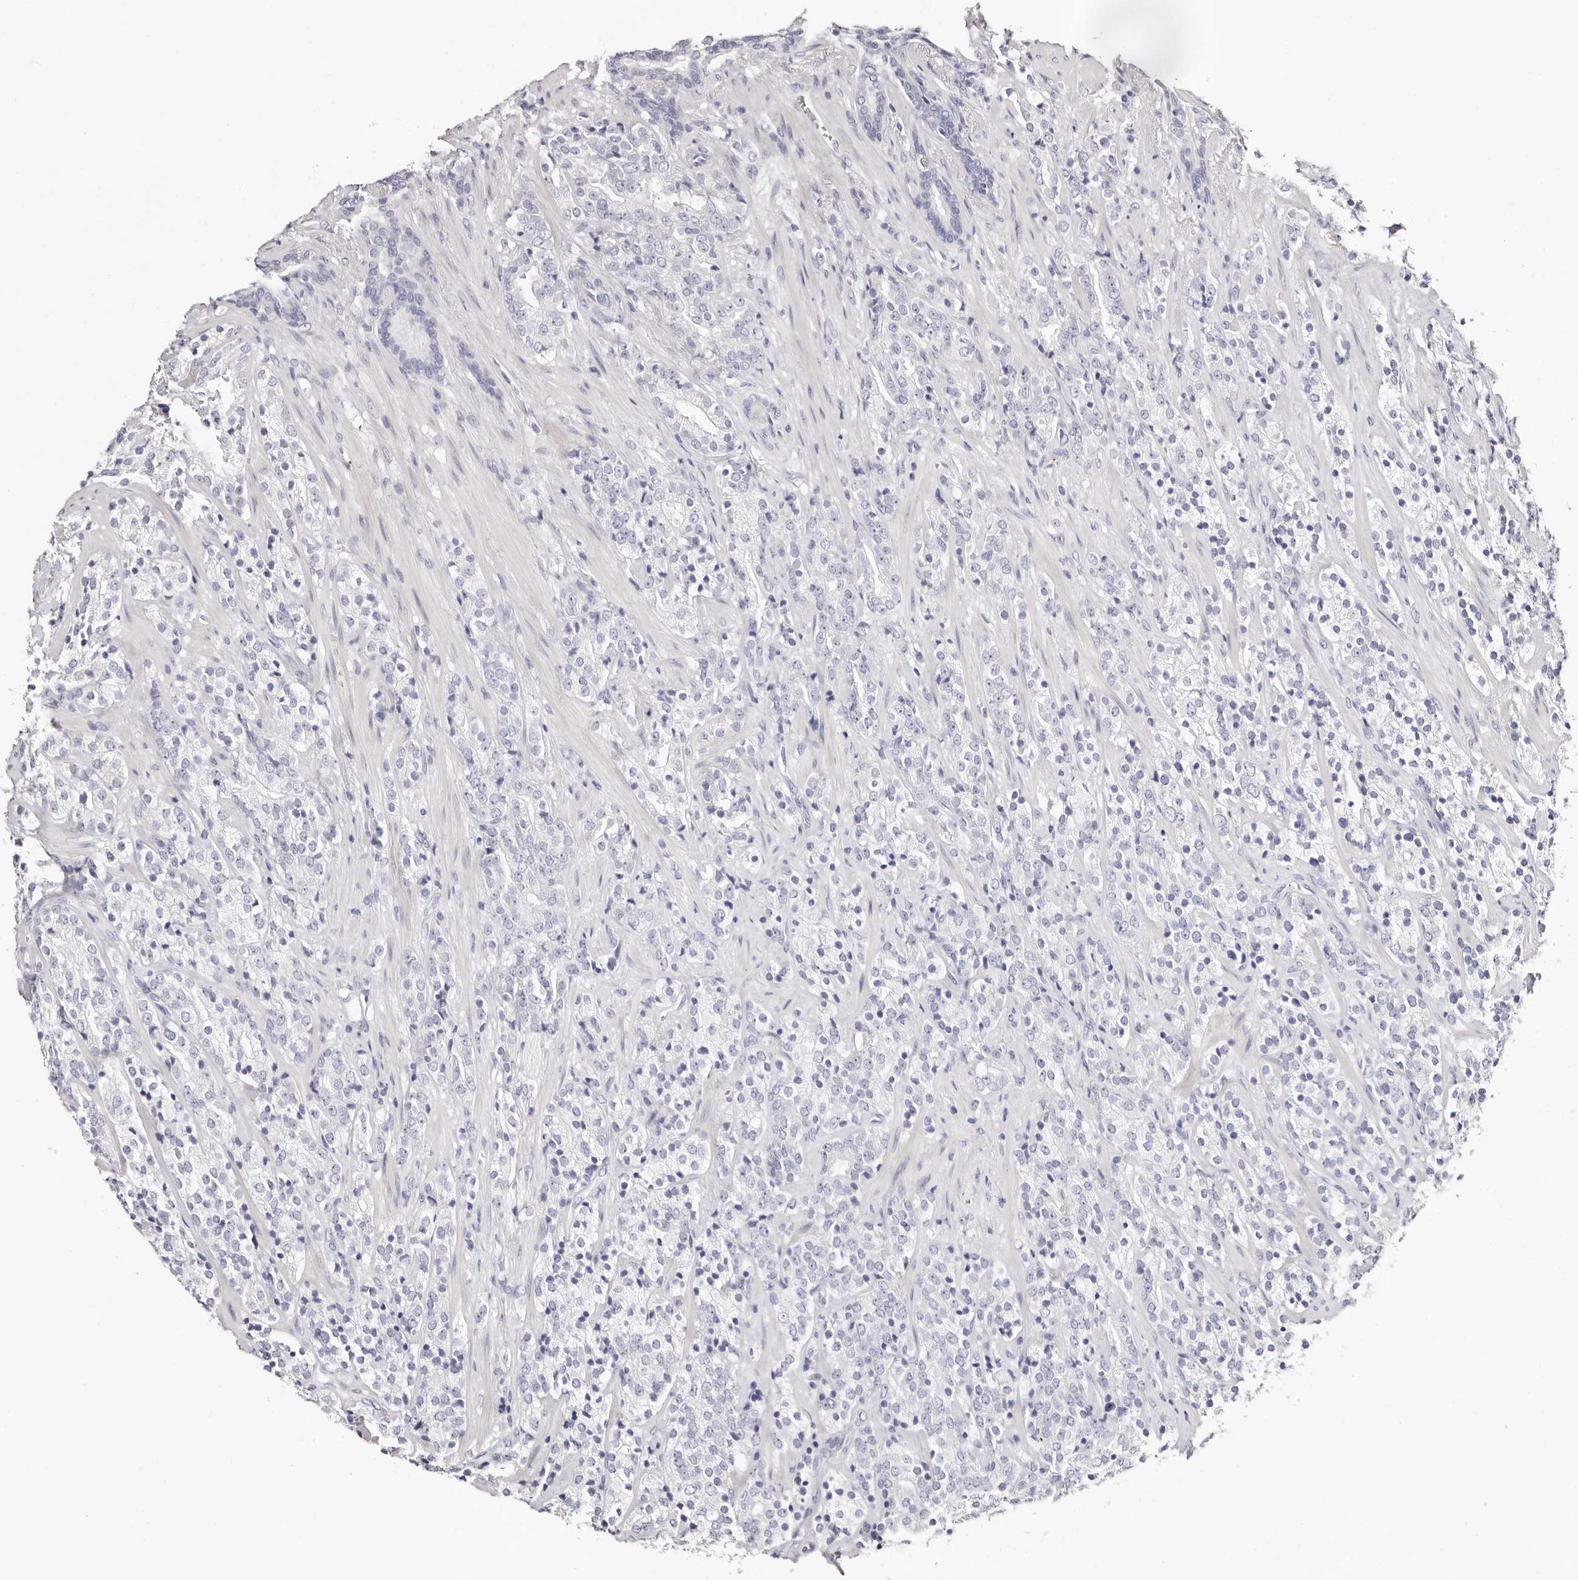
{"staining": {"intensity": "negative", "quantity": "none", "location": "none"}, "tissue": "prostate cancer", "cell_type": "Tumor cells", "image_type": "cancer", "snomed": [{"axis": "morphology", "description": "Adenocarcinoma, High grade"}, {"axis": "topography", "description": "Prostate"}], "caption": "Protein analysis of prostate cancer reveals no significant positivity in tumor cells.", "gene": "PF4", "patient": {"sex": "male", "age": 71}}